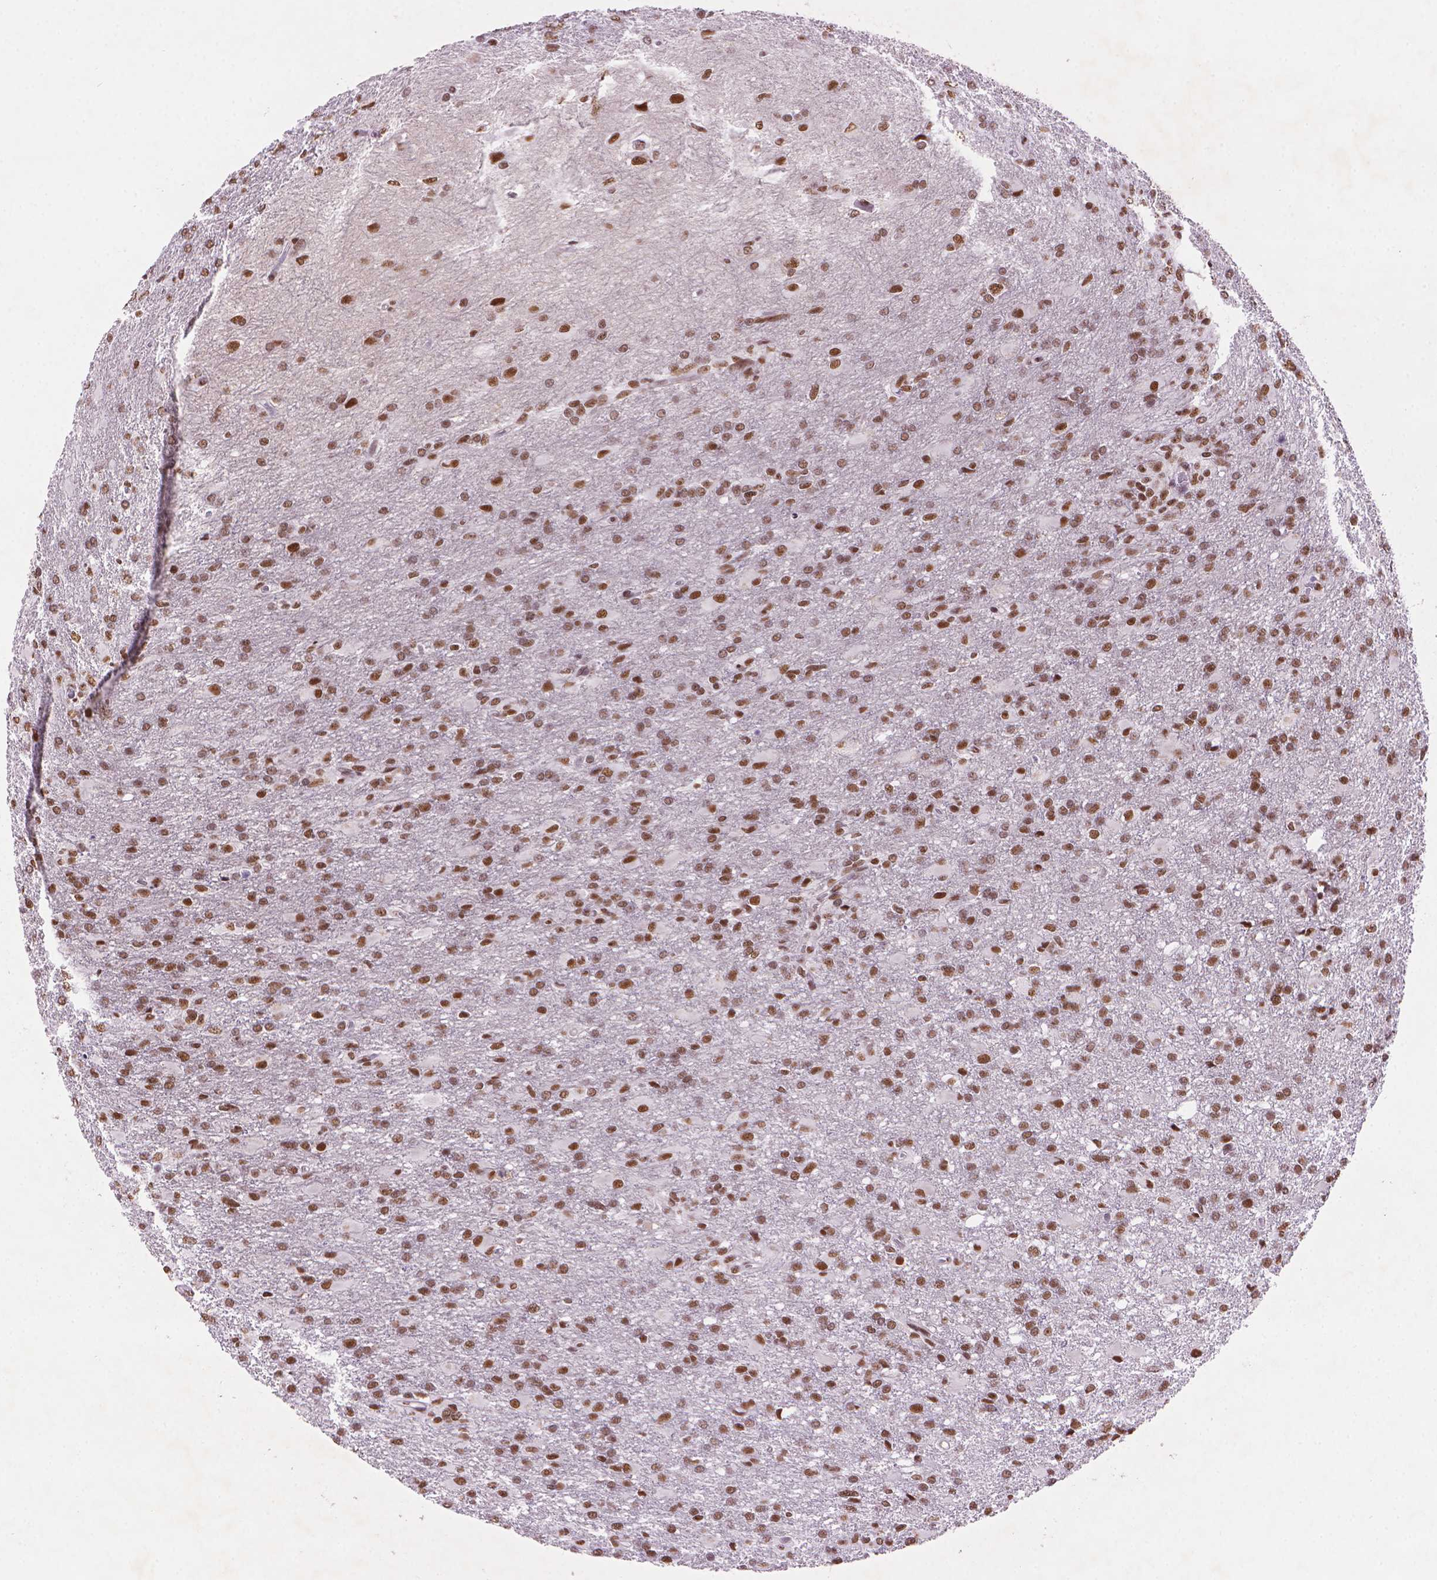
{"staining": {"intensity": "moderate", "quantity": ">75%", "location": "nuclear"}, "tissue": "glioma", "cell_type": "Tumor cells", "image_type": "cancer", "snomed": [{"axis": "morphology", "description": "Glioma, malignant, High grade"}, {"axis": "topography", "description": "Brain"}], "caption": "This micrograph exhibits immunohistochemistry staining of human glioma, with medium moderate nuclear positivity in approximately >75% of tumor cells.", "gene": "RPA4", "patient": {"sex": "male", "age": 68}}